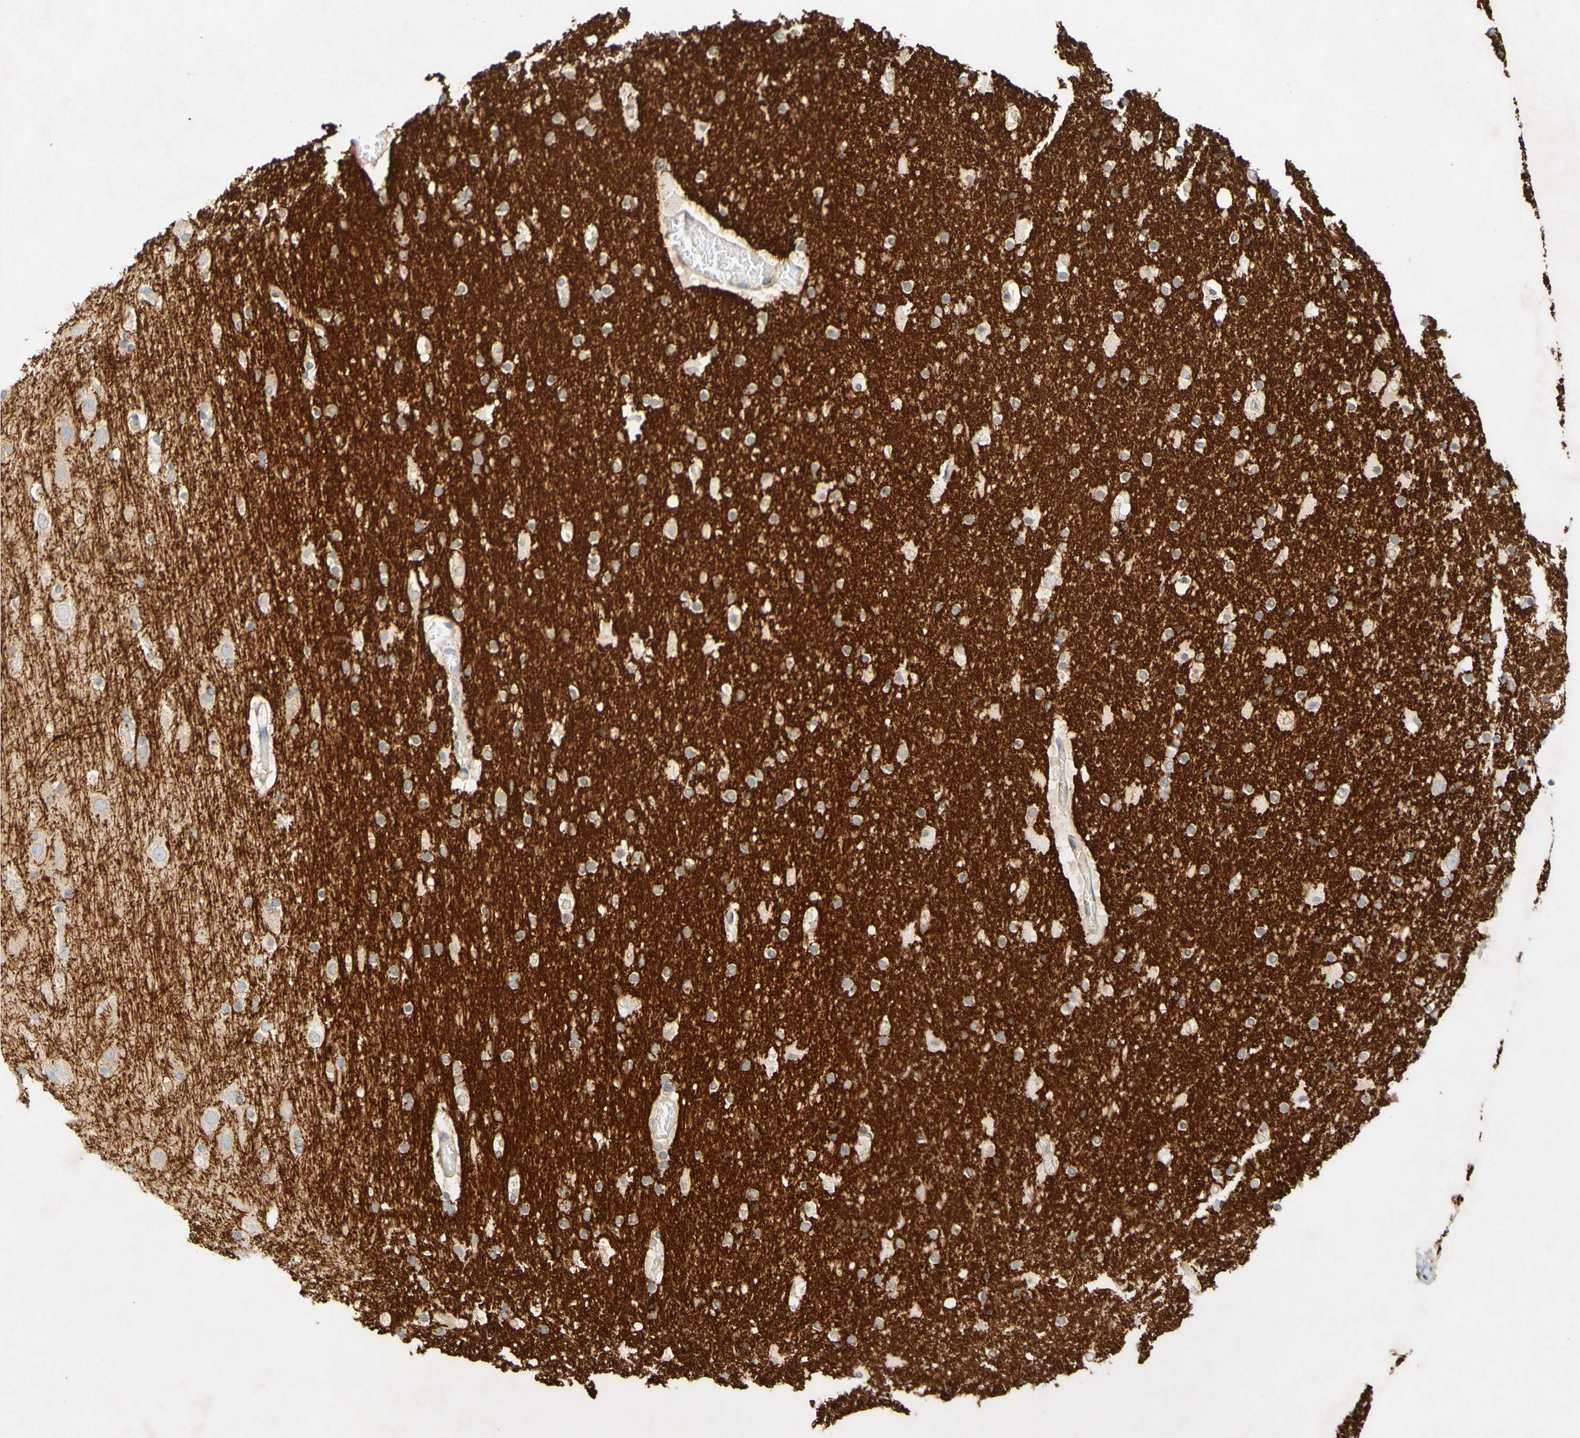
{"staining": {"intensity": "negative", "quantity": "none", "location": "none"}, "tissue": "cerebral cortex", "cell_type": "Endothelial cells", "image_type": "normal", "snomed": [{"axis": "morphology", "description": "Normal tissue, NOS"}, {"axis": "topography", "description": "Cerebral cortex"}], "caption": "Protein analysis of benign cerebral cortex exhibits no significant positivity in endothelial cells. (DAB immunohistochemistry visualized using brightfield microscopy, high magnification).", "gene": "MAG", "patient": {"sex": "male", "age": 57}}